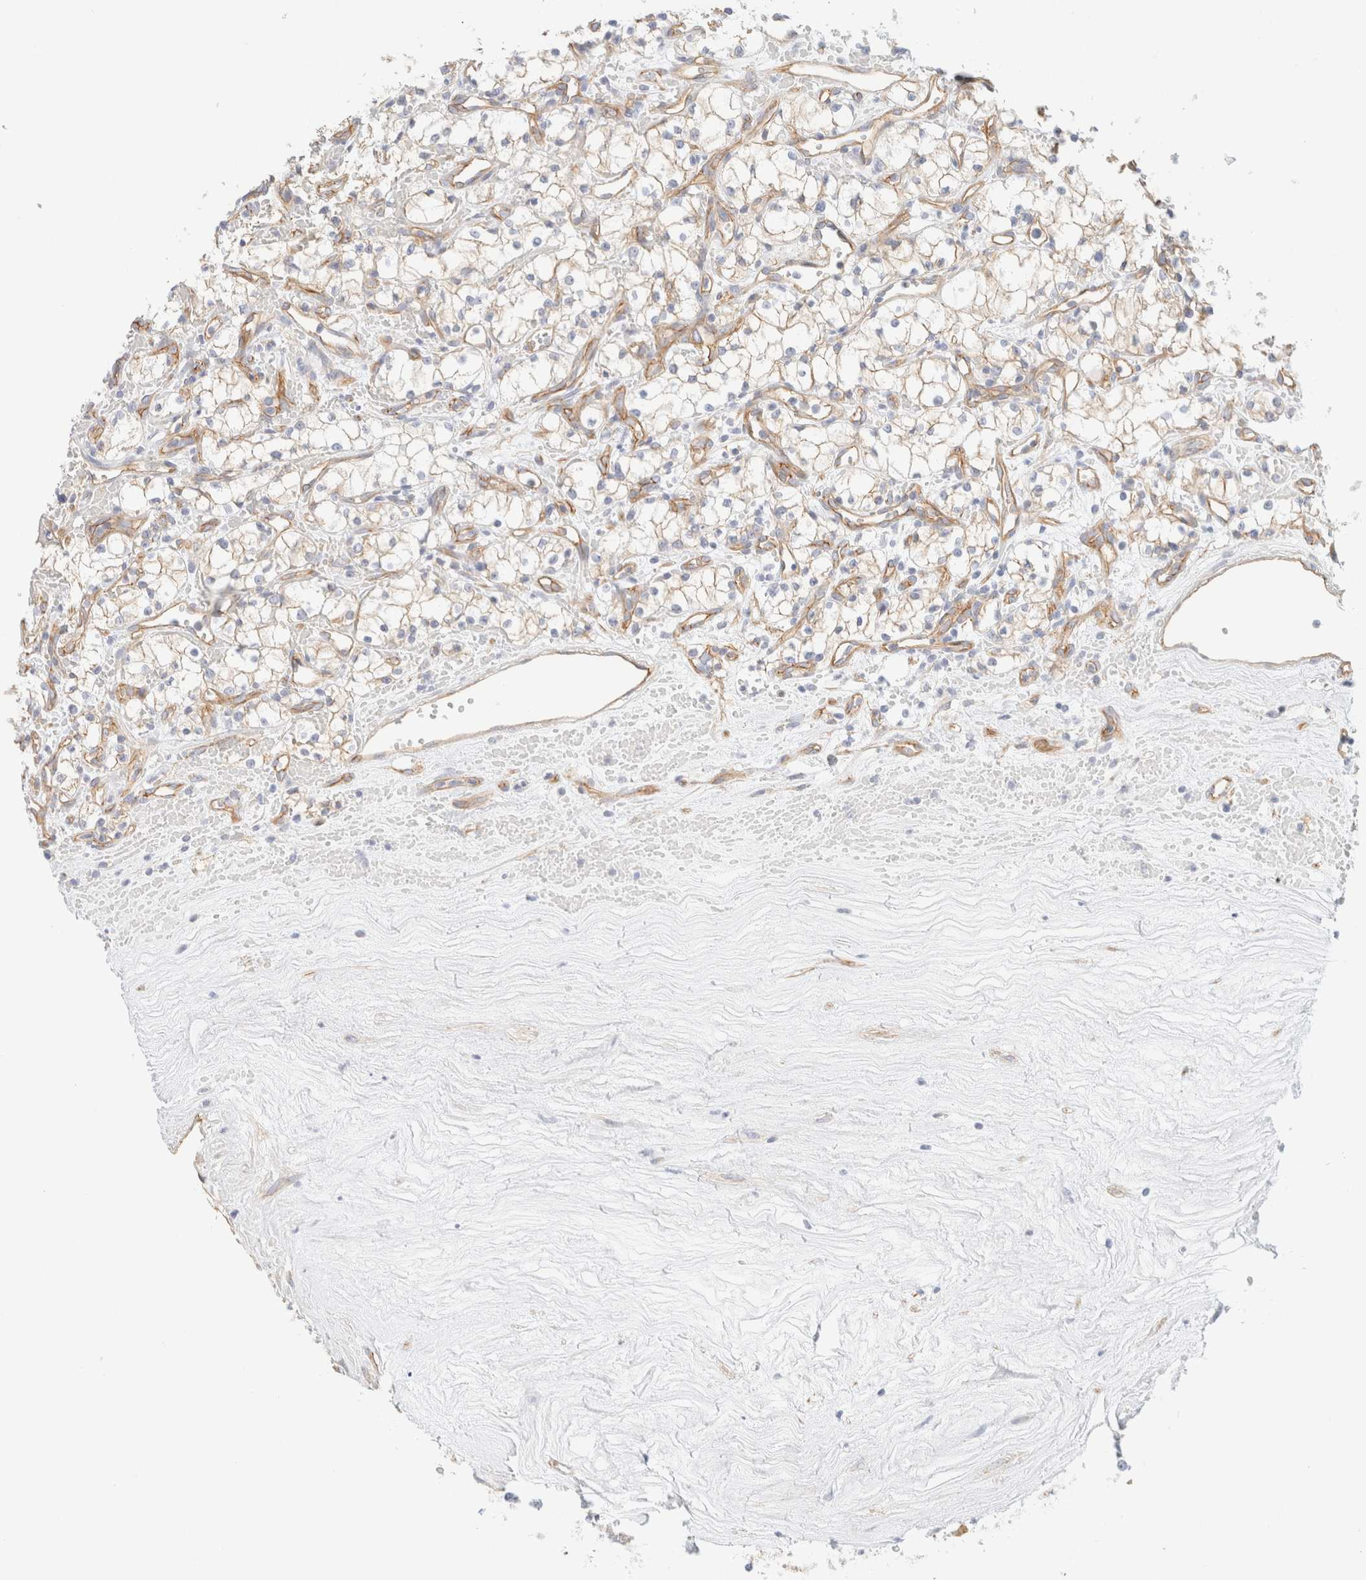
{"staining": {"intensity": "weak", "quantity": ">75%", "location": "cytoplasmic/membranous"}, "tissue": "renal cancer", "cell_type": "Tumor cells", "image_type": "cancer", "snomed": [{"axis": "morphology", "description": "Adenocarcinoma, NOS"}, {"axis": "topography", "description": "Kidney"}], "caption": "Tumor cells show weak cytoplasmic/membranous staining in about >75% of cells in renal adenocarcinoma.", "gene": "CYB5R4", "patient": {"sex": "male", "age": 59}}